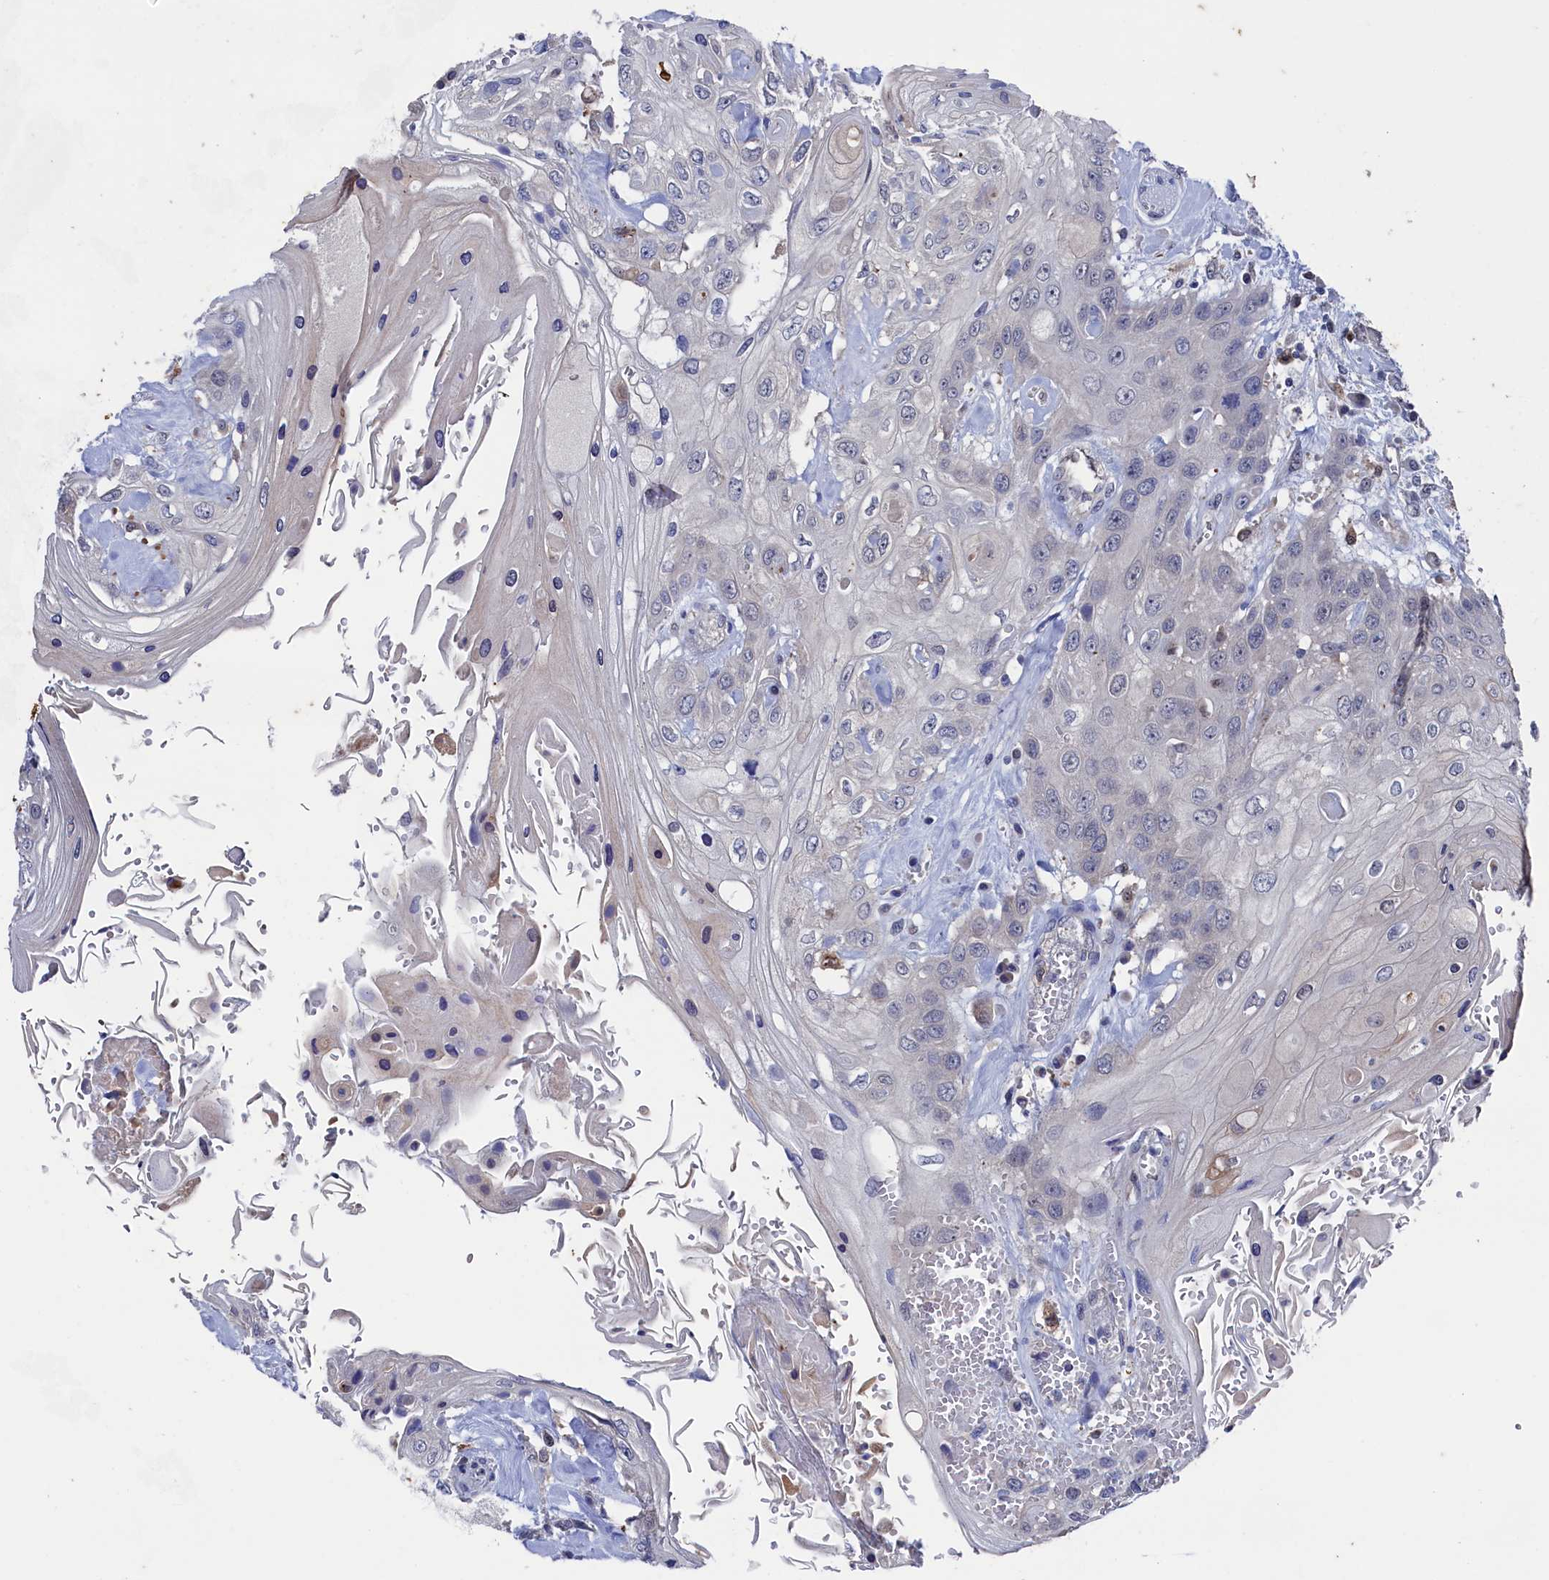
{"staining": {"intensity": "negative", "quantity": "none", "location": "none"}, "tissue": "head and neck cancer", "cell_type": "Tumor cells", "image_type": "cancer", "snomed": [{"axis": "morphology", "description": "Squamous cell carcinoma, NOS"}, {"axis": "topography", "description": "Head-Neck"}], "caption": "Head and neck cancer stained for a protein using IHC exhibits no positivity tumor cells.", "gene": "RNH1", "patient": {"sex": "female", "age": 43}}